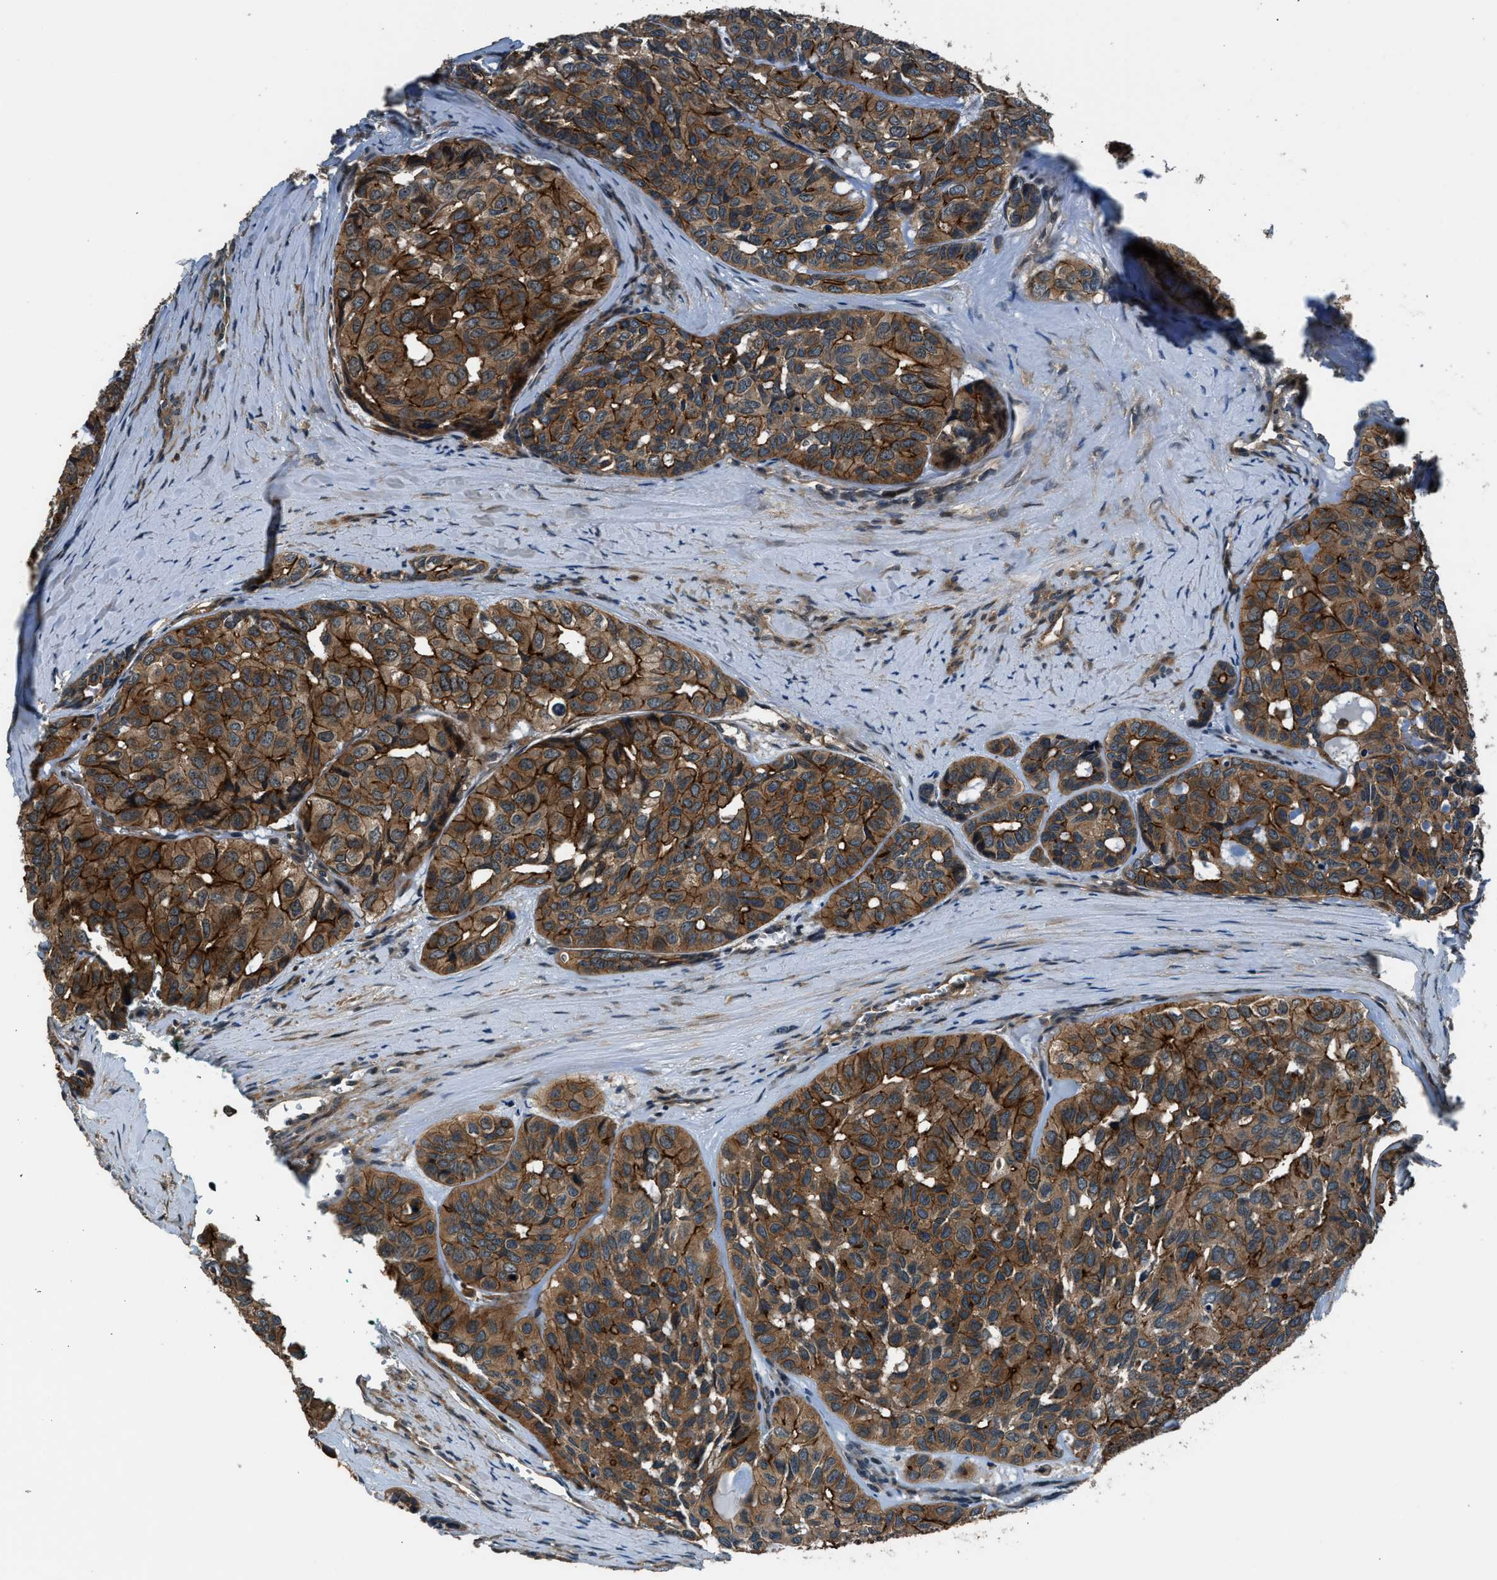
{"staining": {"intensity": "strong", "quantity": ">75%", "location": "cytoplasmic/membranous"}, "tissue": "head and neck cancer", "cell_type": "Tumor cells", "image_type": "cancer", "snomed": [{"axis": "morphology", "description": "Adenocarcinoma, NOS"}, {"axis": "topography", "description": "Salivary gland, NOS"}, {"axis": "topography", "description": "Head-Neck"}], "caption": "Protein staining shows strong cytoplasmic/membranous staining in approximately >75% of tumor cells in head and neck cancer (adenocarcinoma). The protein of interest is stained brown, and the nuclei are stained in blue (DAB (3,3'-diaminobenzidine) IHC with brightfield microscopy, high magnification).", "gene": "ARHGEF11", "patient": {"sex": "female", "age": 76}}